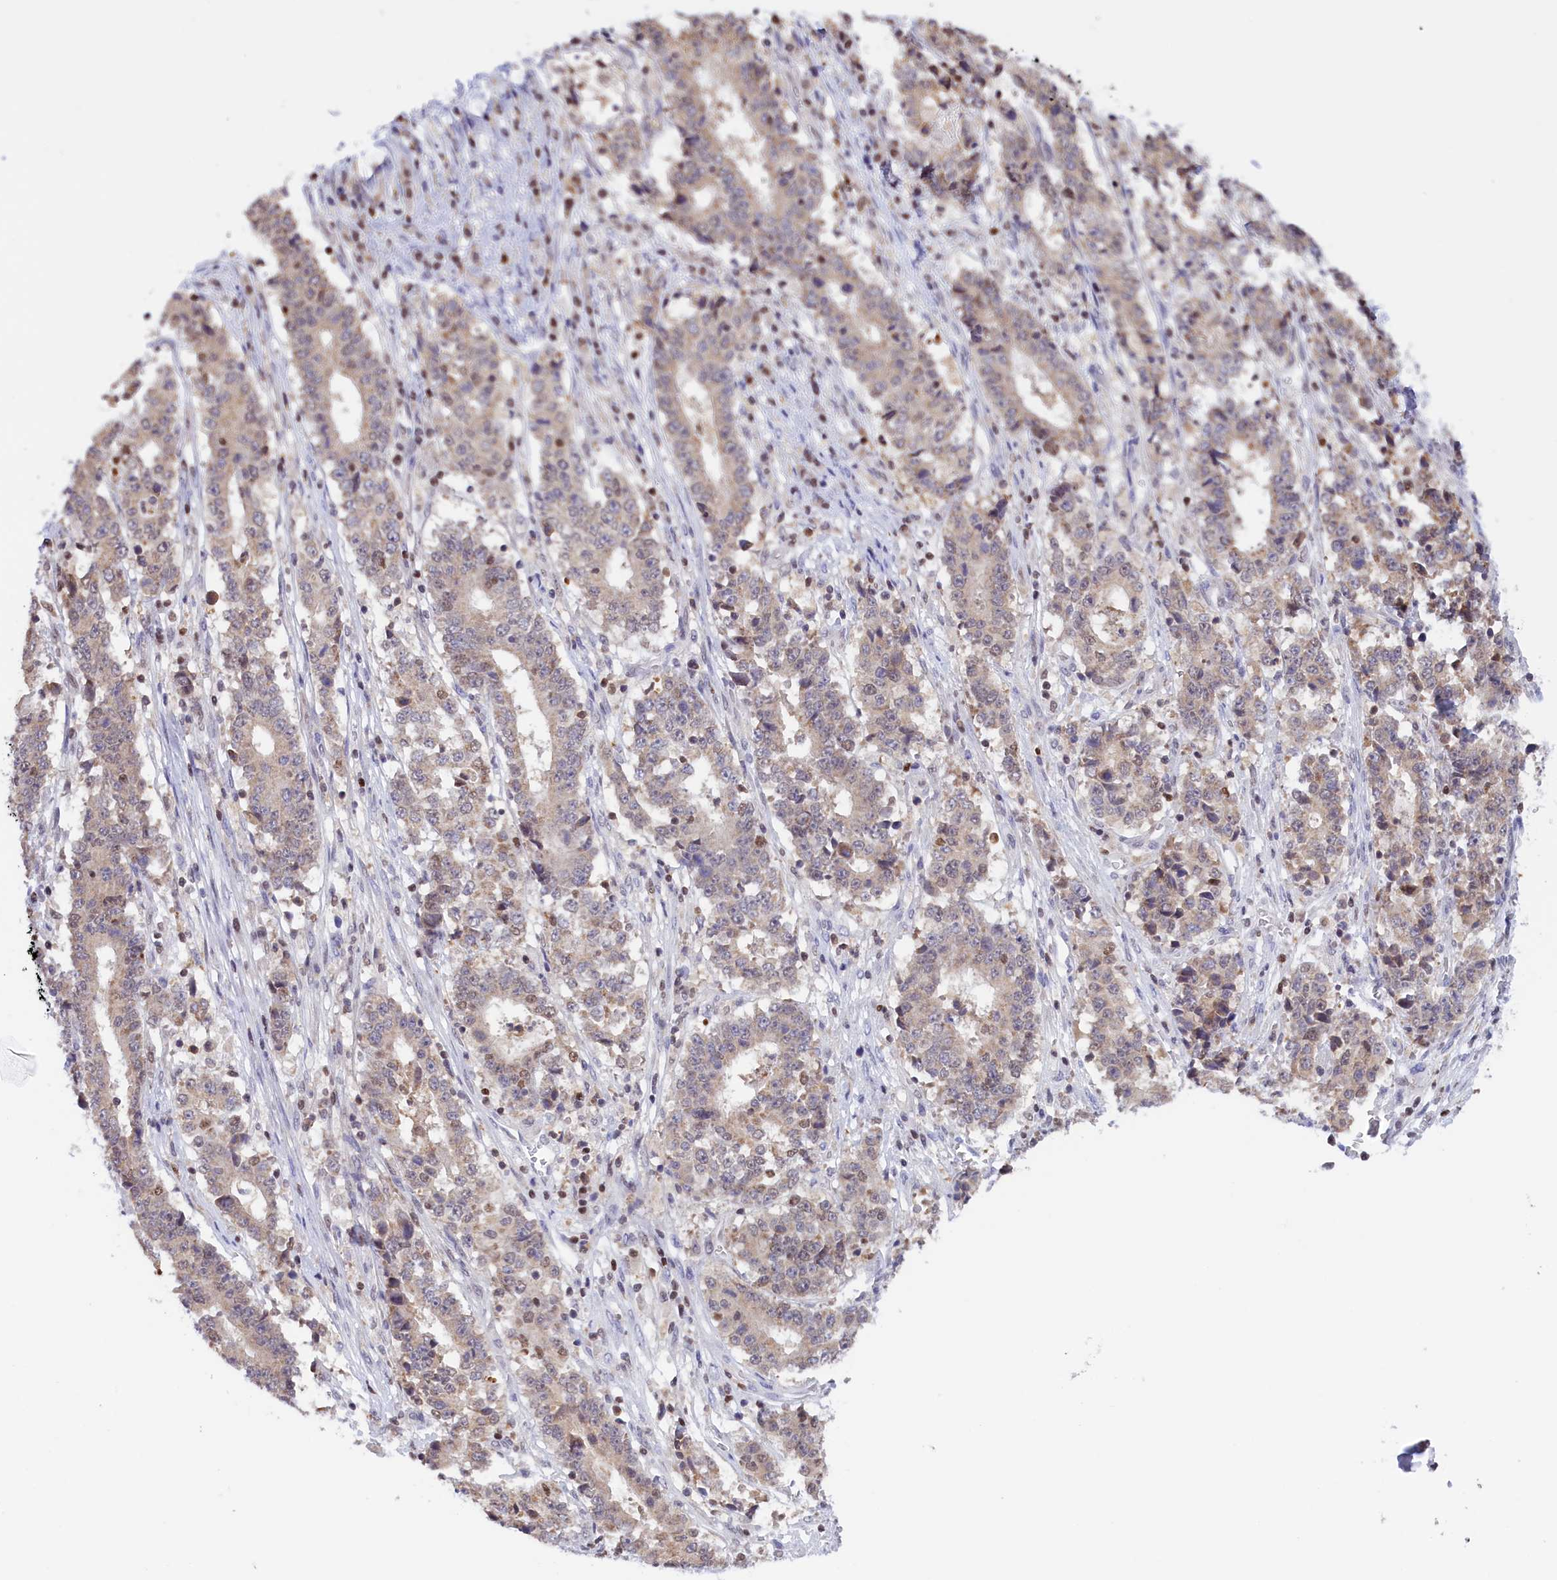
{"staining": {"intensity": "weak", "quantity": "<25%", "location": "nuclear"}, "tissue": "stomach cancer", "cell_type": "Tumor cells", "image_type": "cancer", "snomed": [{"axis": "morphology", "description": "Adenocarcinoma, NOS"}, {"axis": "topography", "description": "Stomach"}], "caption": "Immunohistochemical staining of human stomach adenocarcinoma exhibits no significant staining in tumor cells.", "gene": "IZUMO2", "patient": {"sex": "male", "age": 59}}